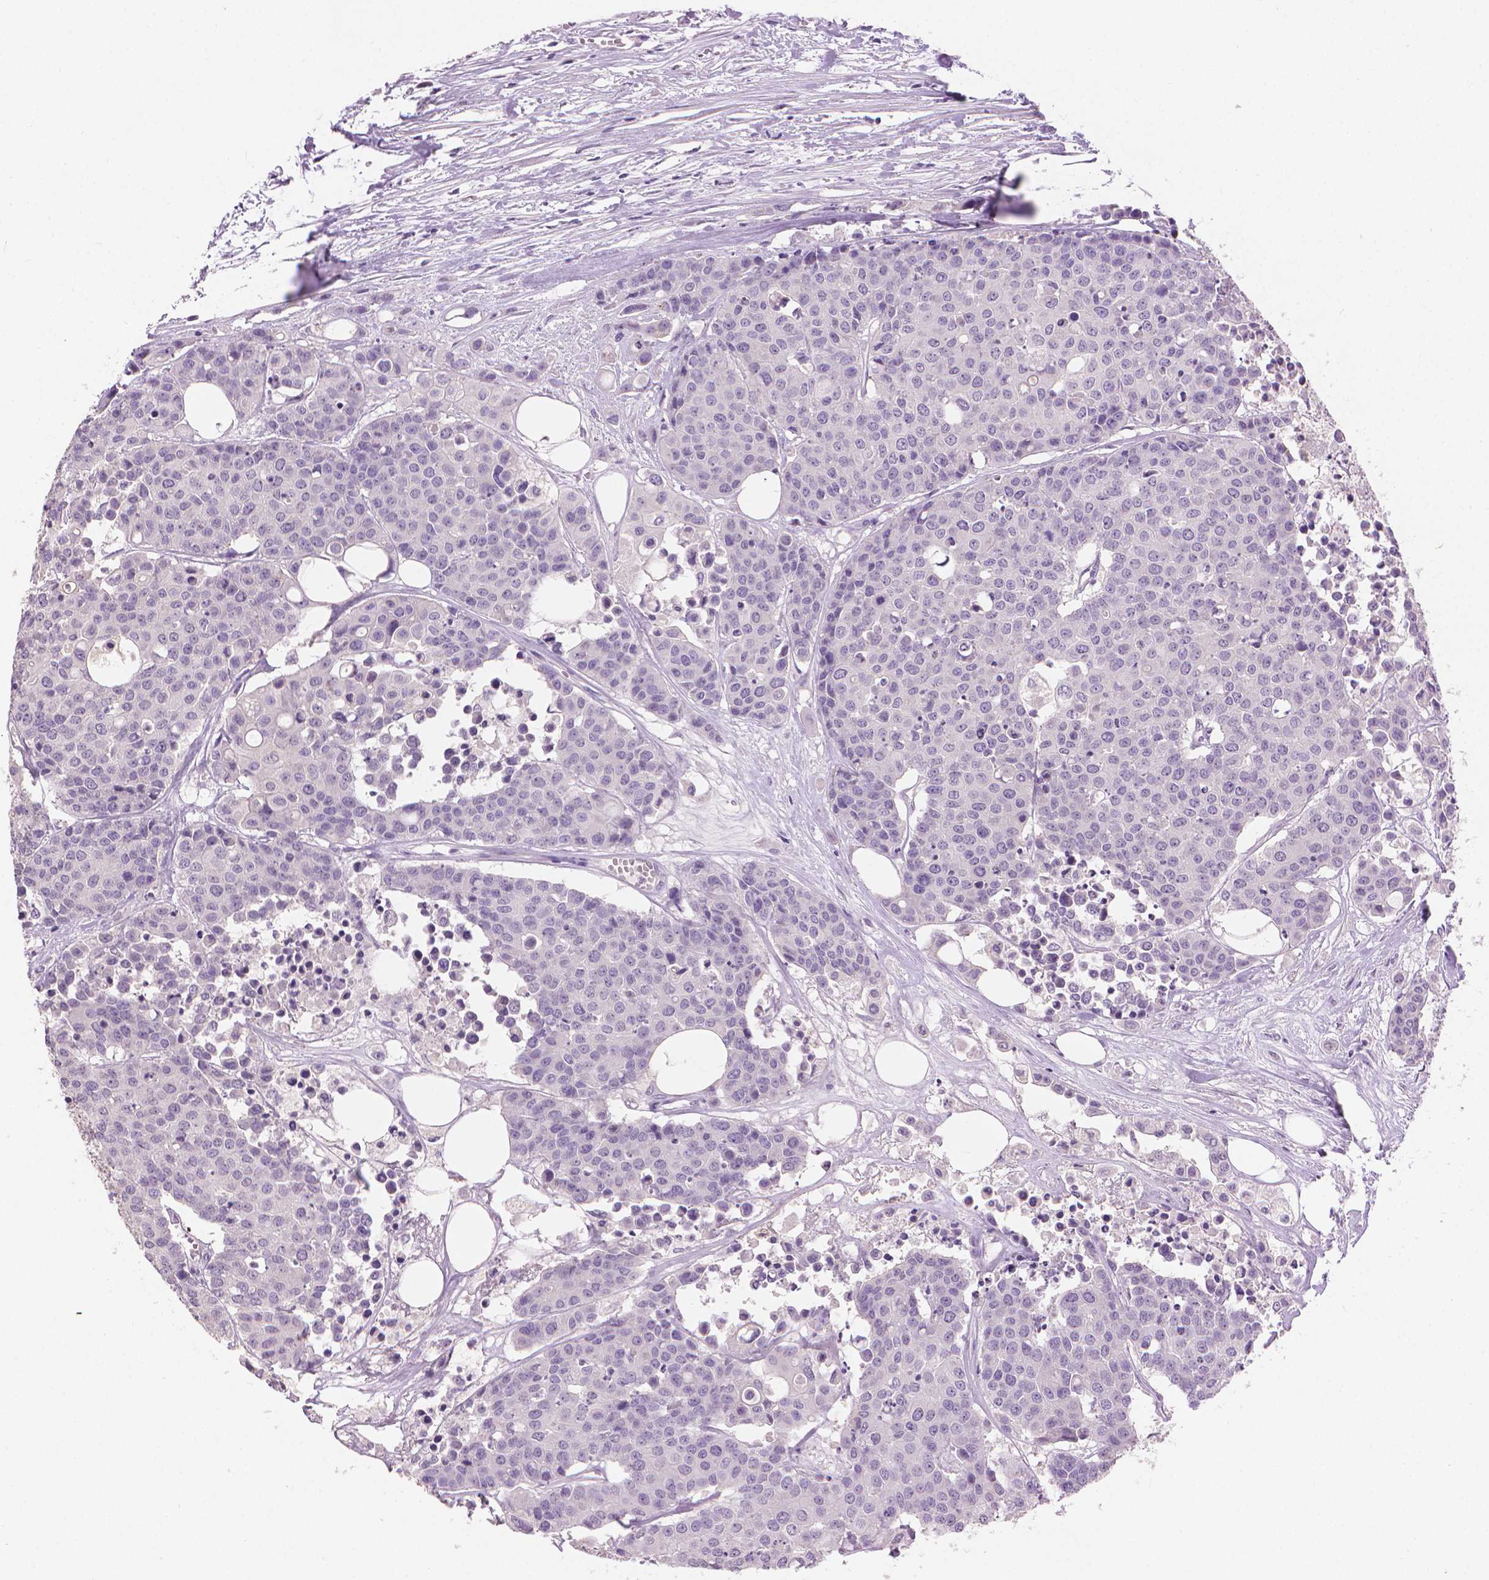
{"staining": {"intensity": "negative", "quantity": "none", "location": "none"}, "tissue": "carcinoid", "cell_type": "Tumor cells", "image_type": "cancer", "snomed": [{"axis": "morphology", "description": "Carcinoid, malignant, NOS"}, {"axis": "topography", "description": "Colon"}], "caption": "Tumor cells show no significant protein staining in carcinoid.", "gene": "MLANA", "patient": {"sex": "male", "age": 81}}